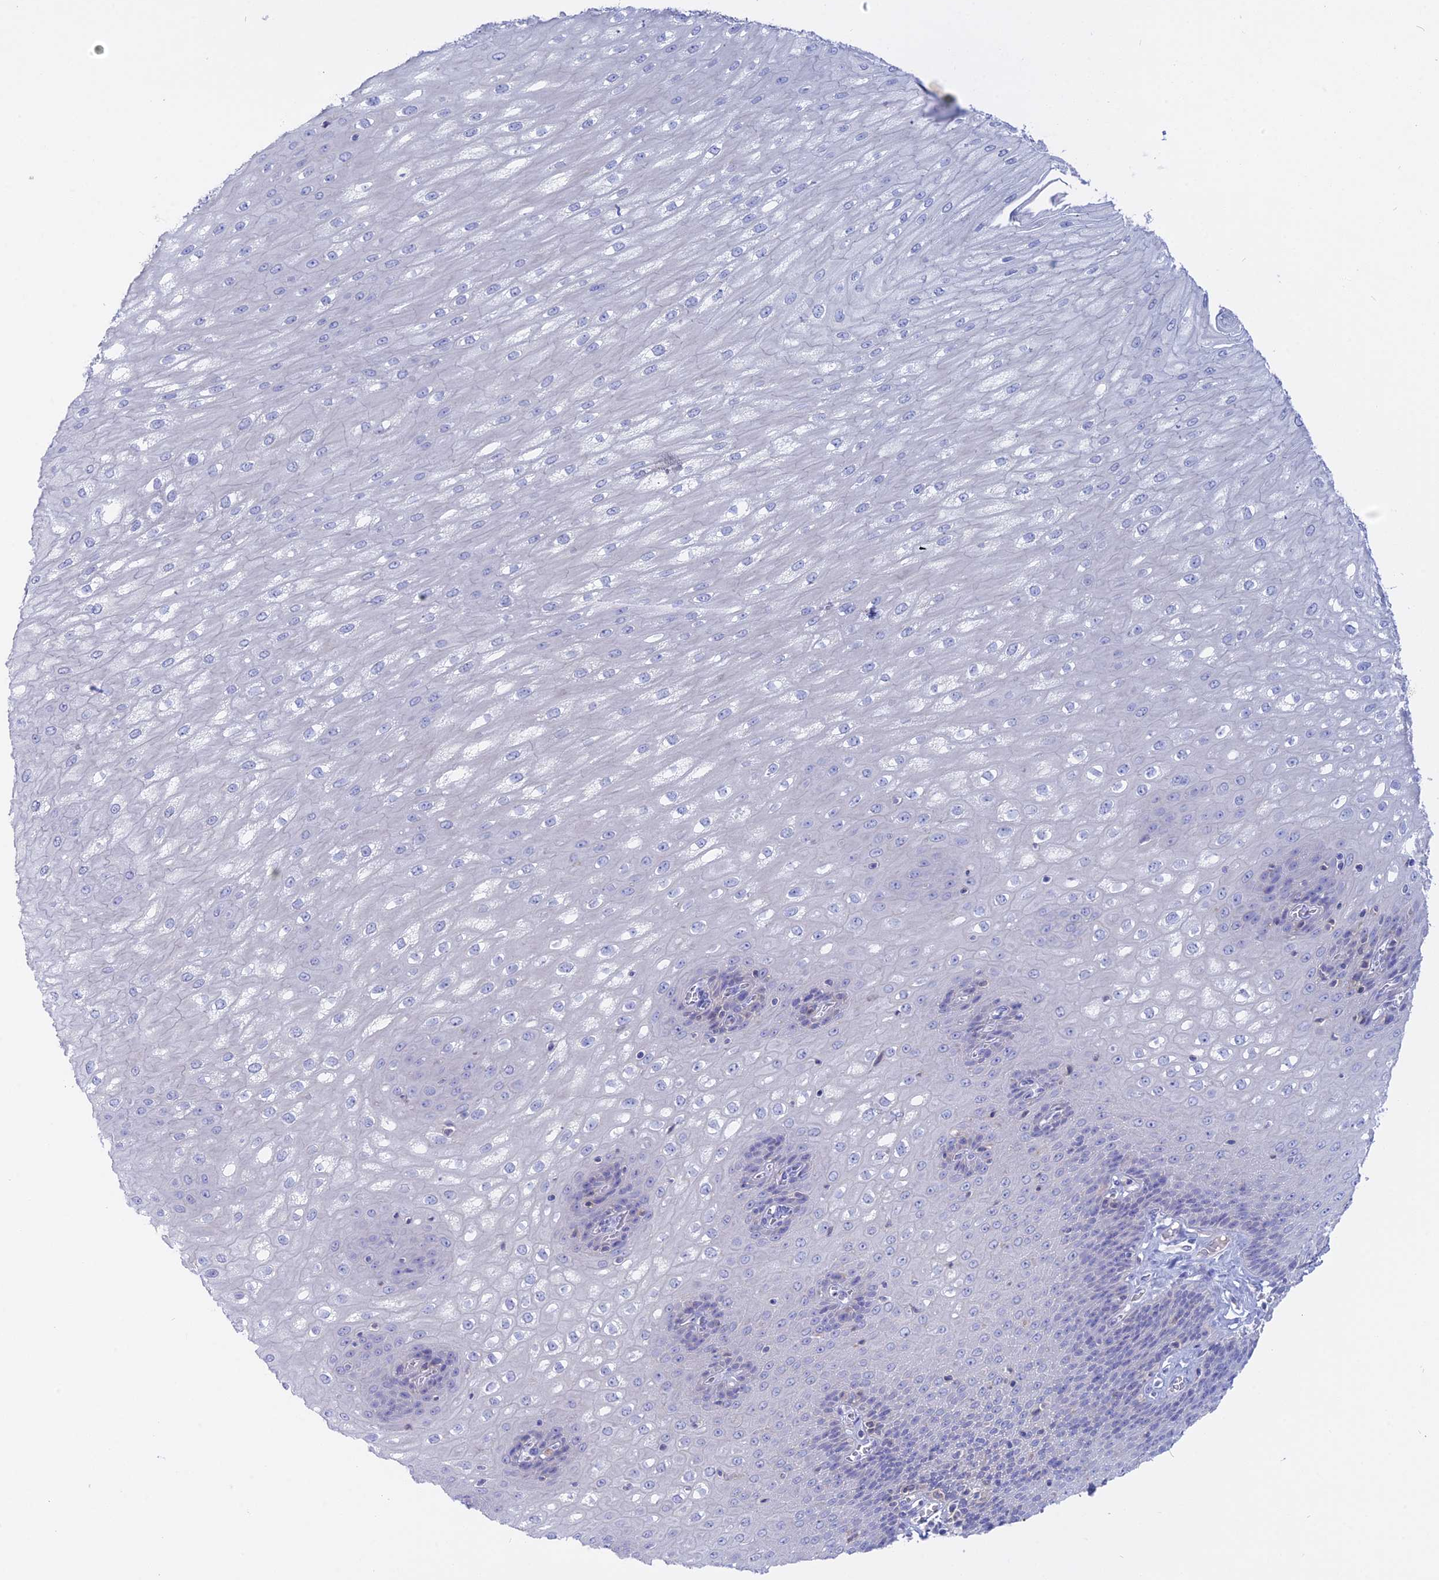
{"staining": {"intensity": "negative", "quantity": "none", "location": "none"}, "tissue": "esophagus", "cell_type": "Squamous epithelial cells", "image_type": "normal", "snomed": [{"axis": "morphology", "description": "Normal tissue, NOS"}, {"axis": "topography", "description": "Esophagus"}], "caption": "An image of human esophagus is negative for staining in squamous epithelial cells. (Immunohistochemistry, brightfield microscopy, high magnification).", "gene": "ADGRA1", "patient": {"sex": "male", "age": 60}}